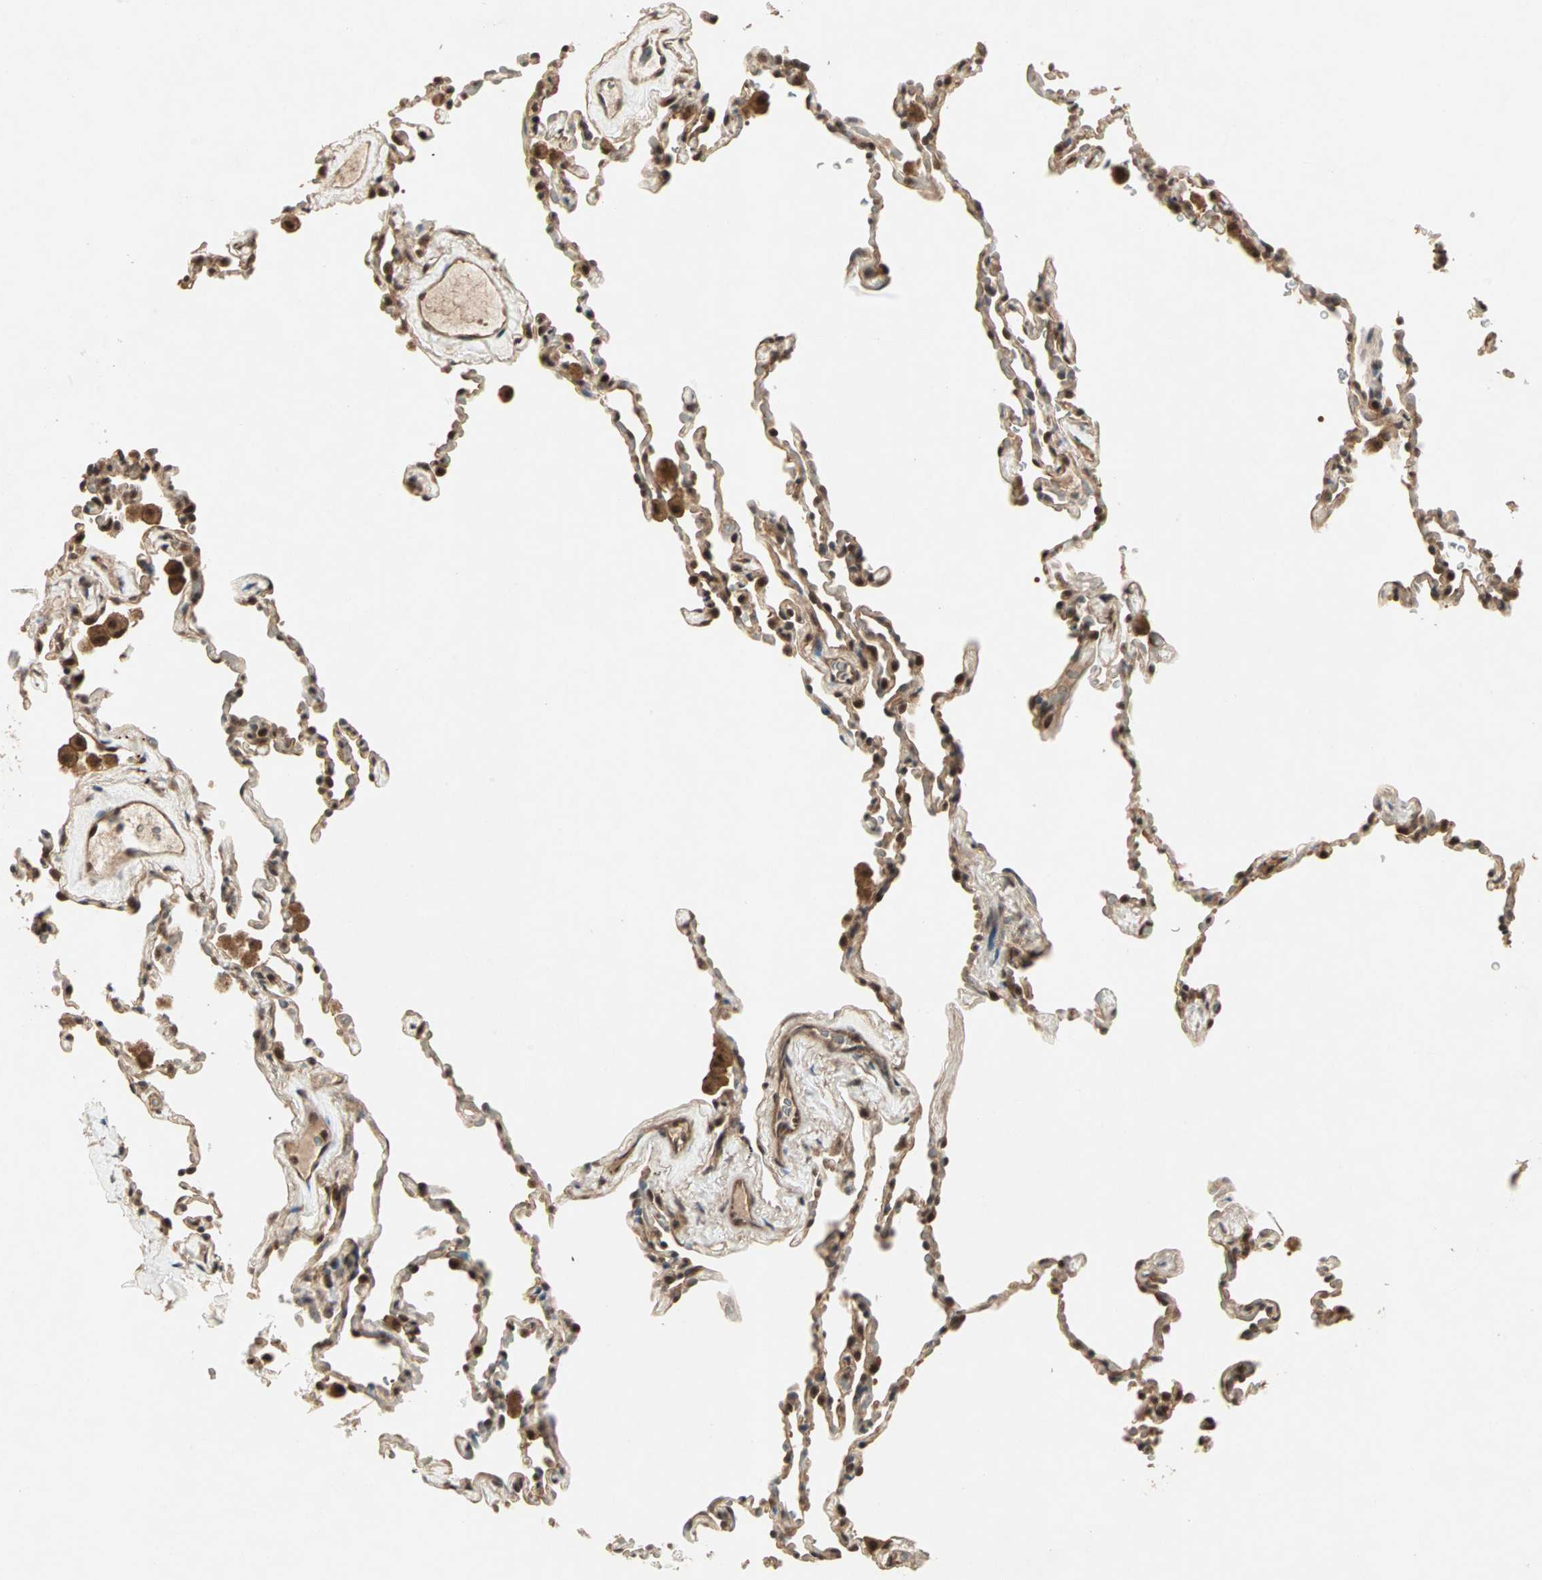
{"staining": {"intensity": "moderate", "quantity": "25%-75%", "location": "cytoplasmic/membranous,nuclear"}, "tissue": "lung", "cell_type": "Alveolar cells", "image_type": "normal", "snomed": [{"axis": "morphology", "description": "Normal tissue, NOS"}, {"axis": "morphology", "description": "Soft tissue tumor metastatic"}, {"axis": "topography", "description": "Lung"}], "caption": "The micrograph shows staining of benign lung, revealing moderate cytoplasmic/membranous,nuclear protein expression (brown color) within alveolar cells.", "gene": "CSNK2B", "patient": {"sex": "male", "age": 59}}